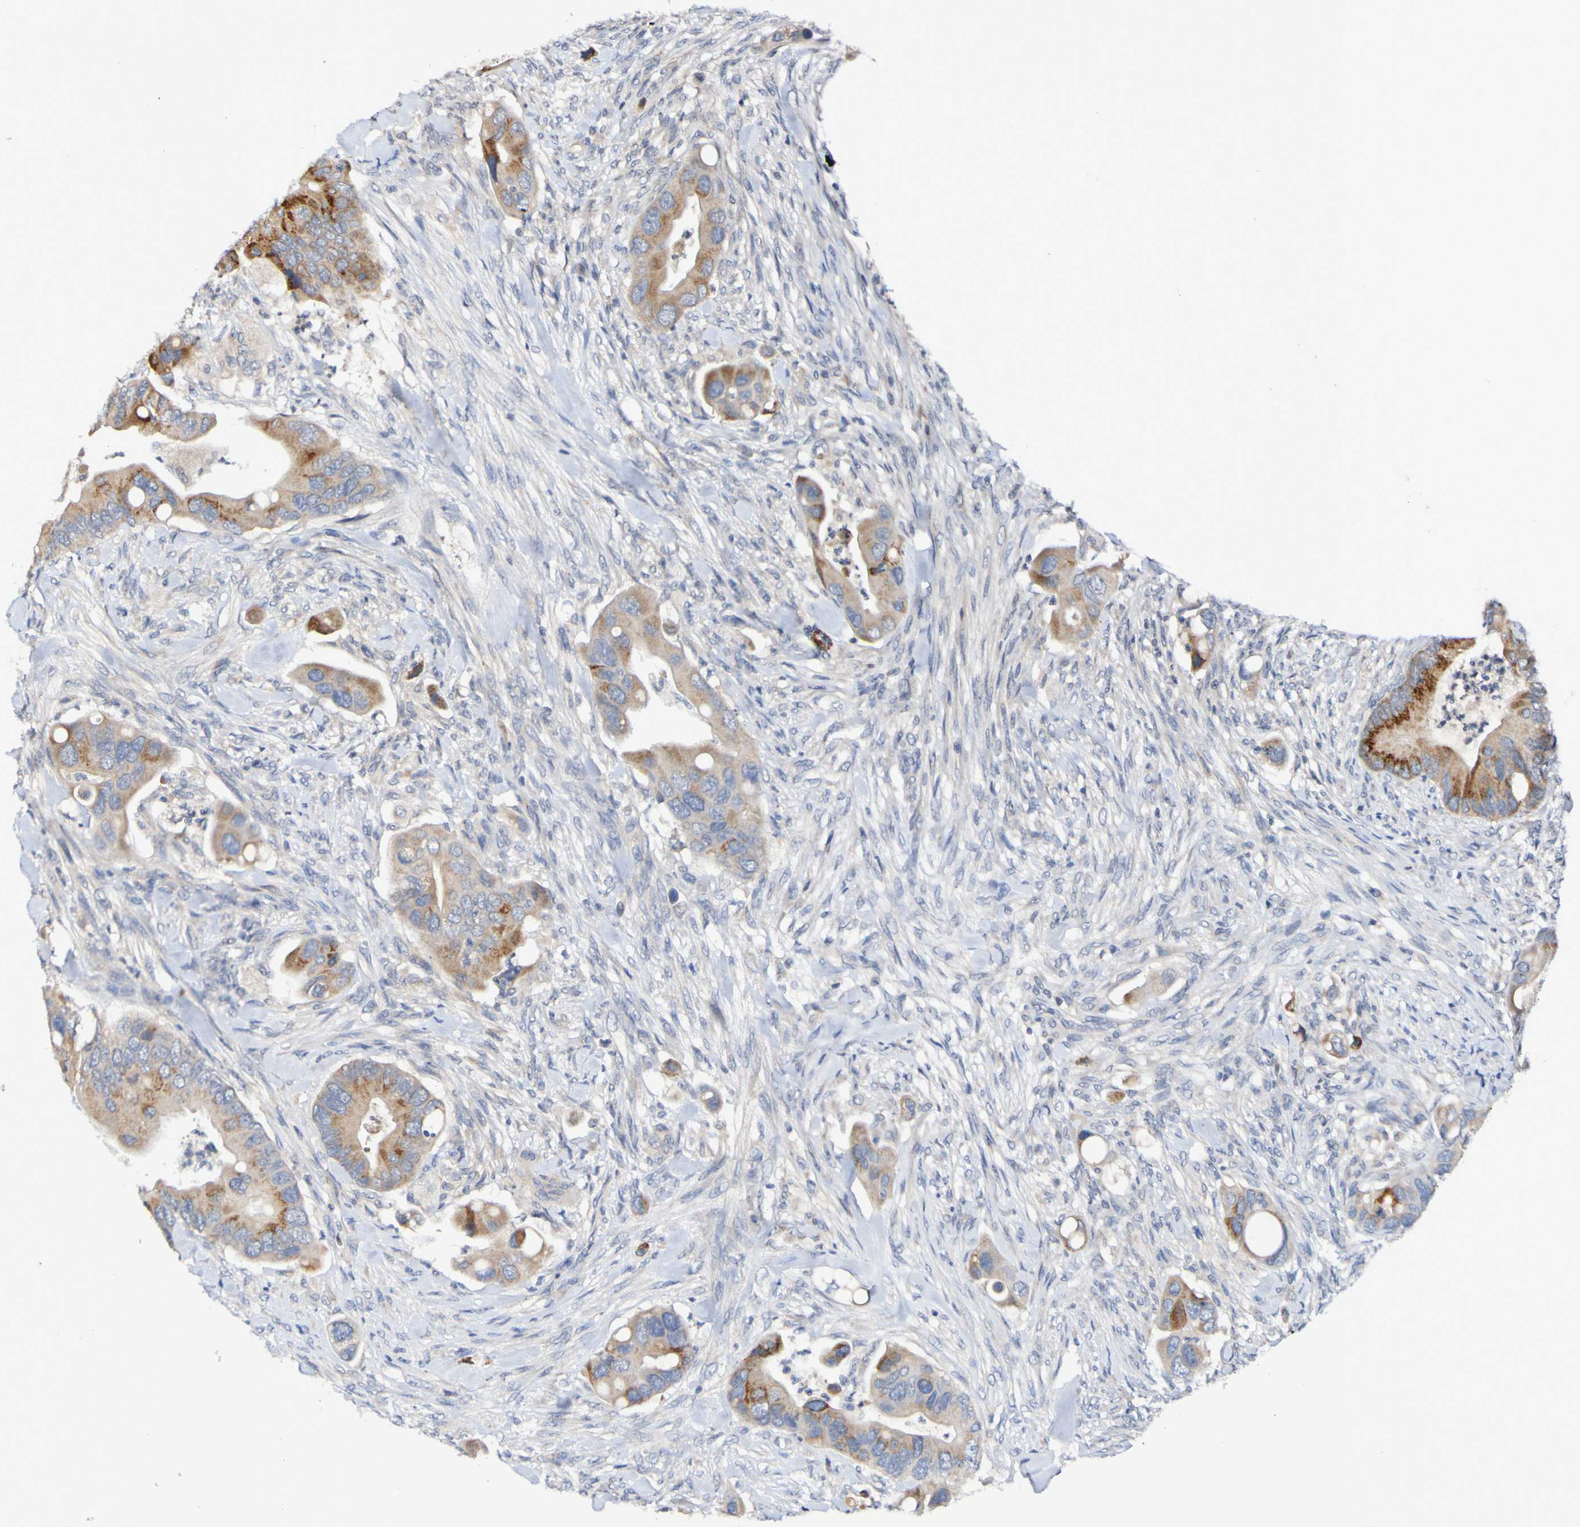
{"staining": {"intensity": "moderate", "quantity": "25%-75%", "location": "cytoplasmic/membranous"}, "tissue": "colorectal cancer", "cell_type": "Tumor cells", "image_type": "cancer", "snomed": [{"axis": "morphology", "description": "Adenocarcinoma, NOS"}, {"axis": "topography", "description": "Rectum"}], "caption": "Human adenocarcinoma (colorectal) stained with a protein marker displays moderate staining in tumor cells.", "gene": "PTP4A2", "patient": {"sex": "female", "age": 57}}